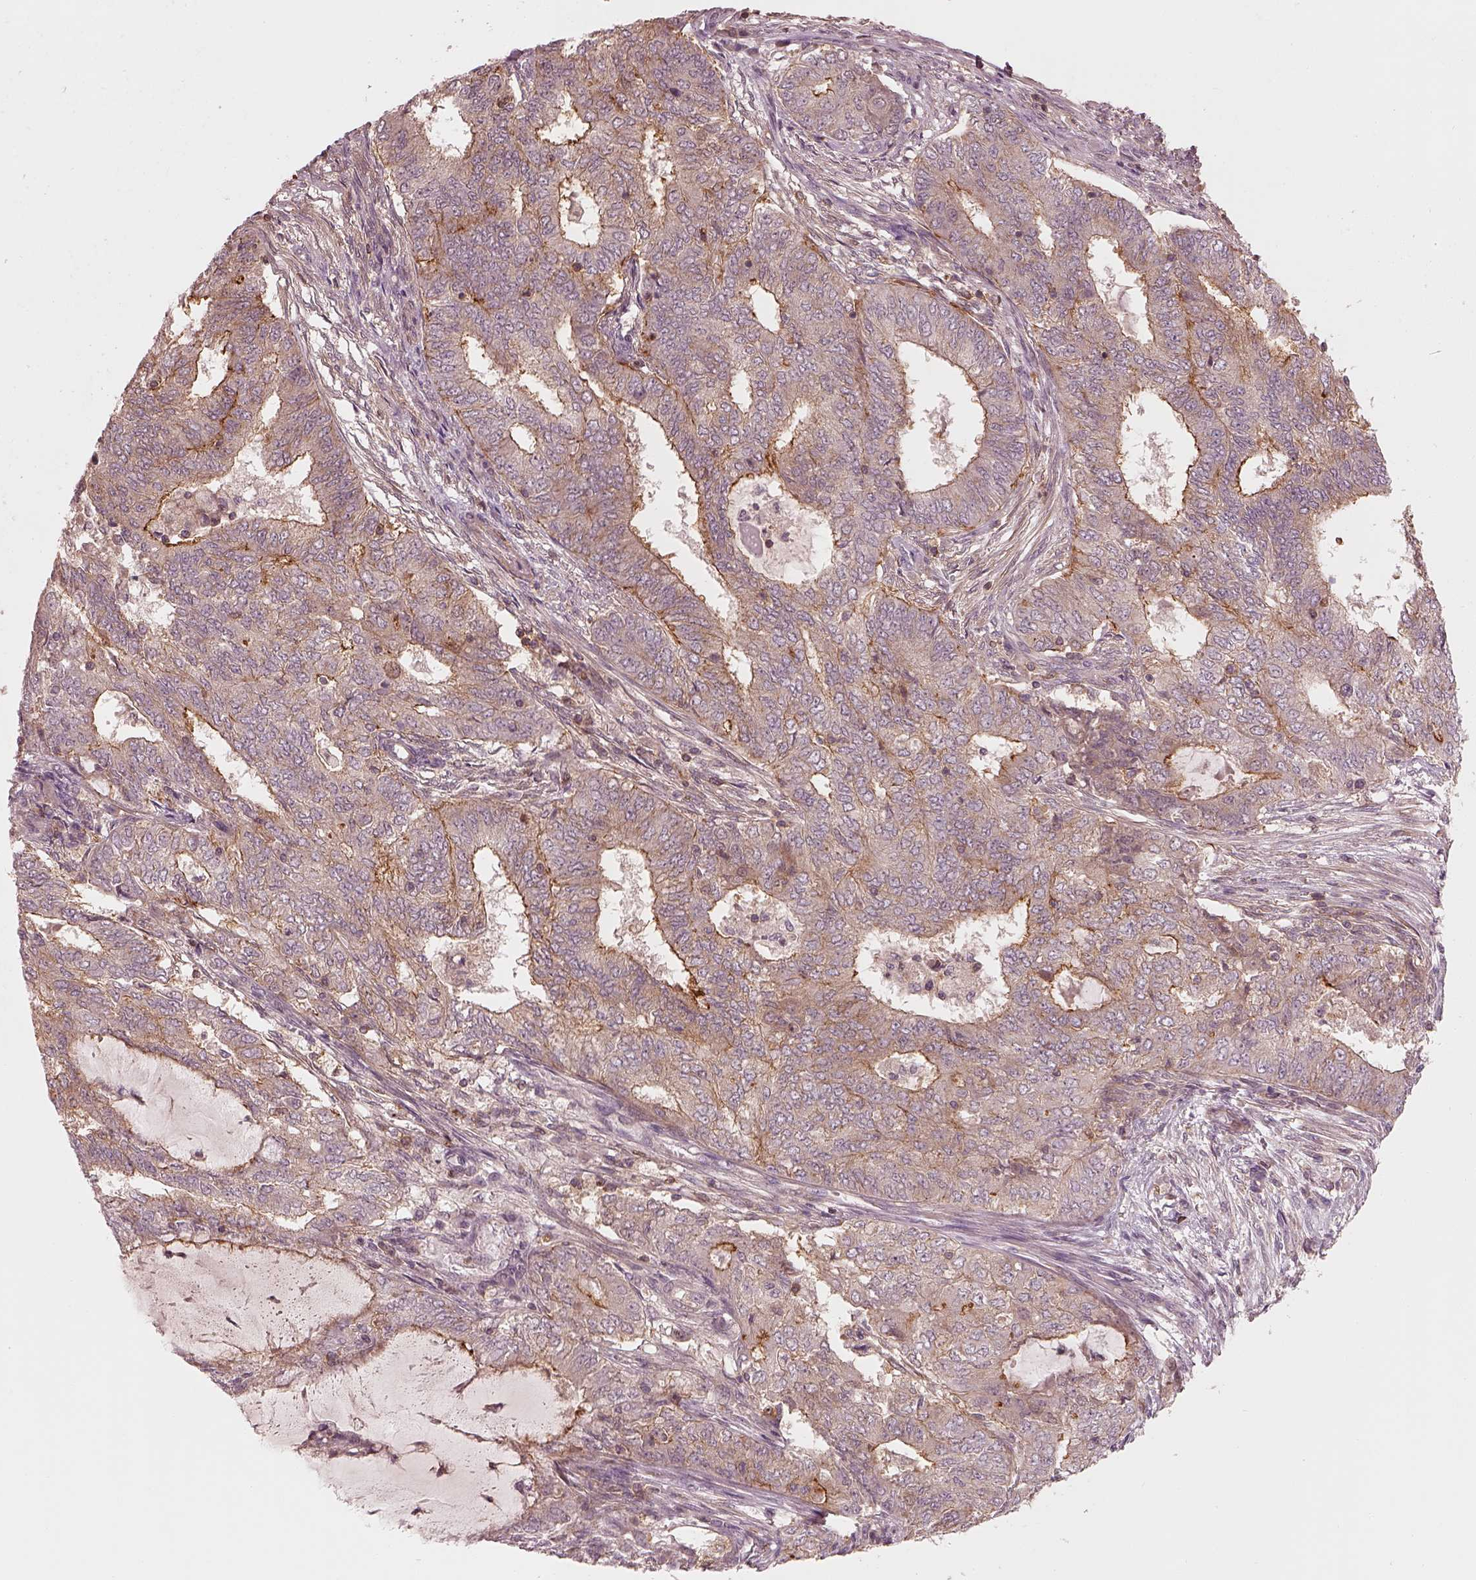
{"staining": {"intensity": "strong", "quantity": "<25%", "location": "cytoplasmic/membranous"}, "tissue": "endometrial cancer", "cell_type": "Tumor cells", "image_type": "cancer", "snomed": [{"axis": "morphology", "description": "Adenocarcinoma, NOS"}, {"axis": "topography", "description": "Endometrium"}], "caption": "A photomicrograph of endometrial cancer (adenocarcinoma) stained for a protein displays strong cytoplasmic/membranous brown staining in tumor cells.", "gene": "FAM107B", "patient": {"sex": "female", "age": 62}}